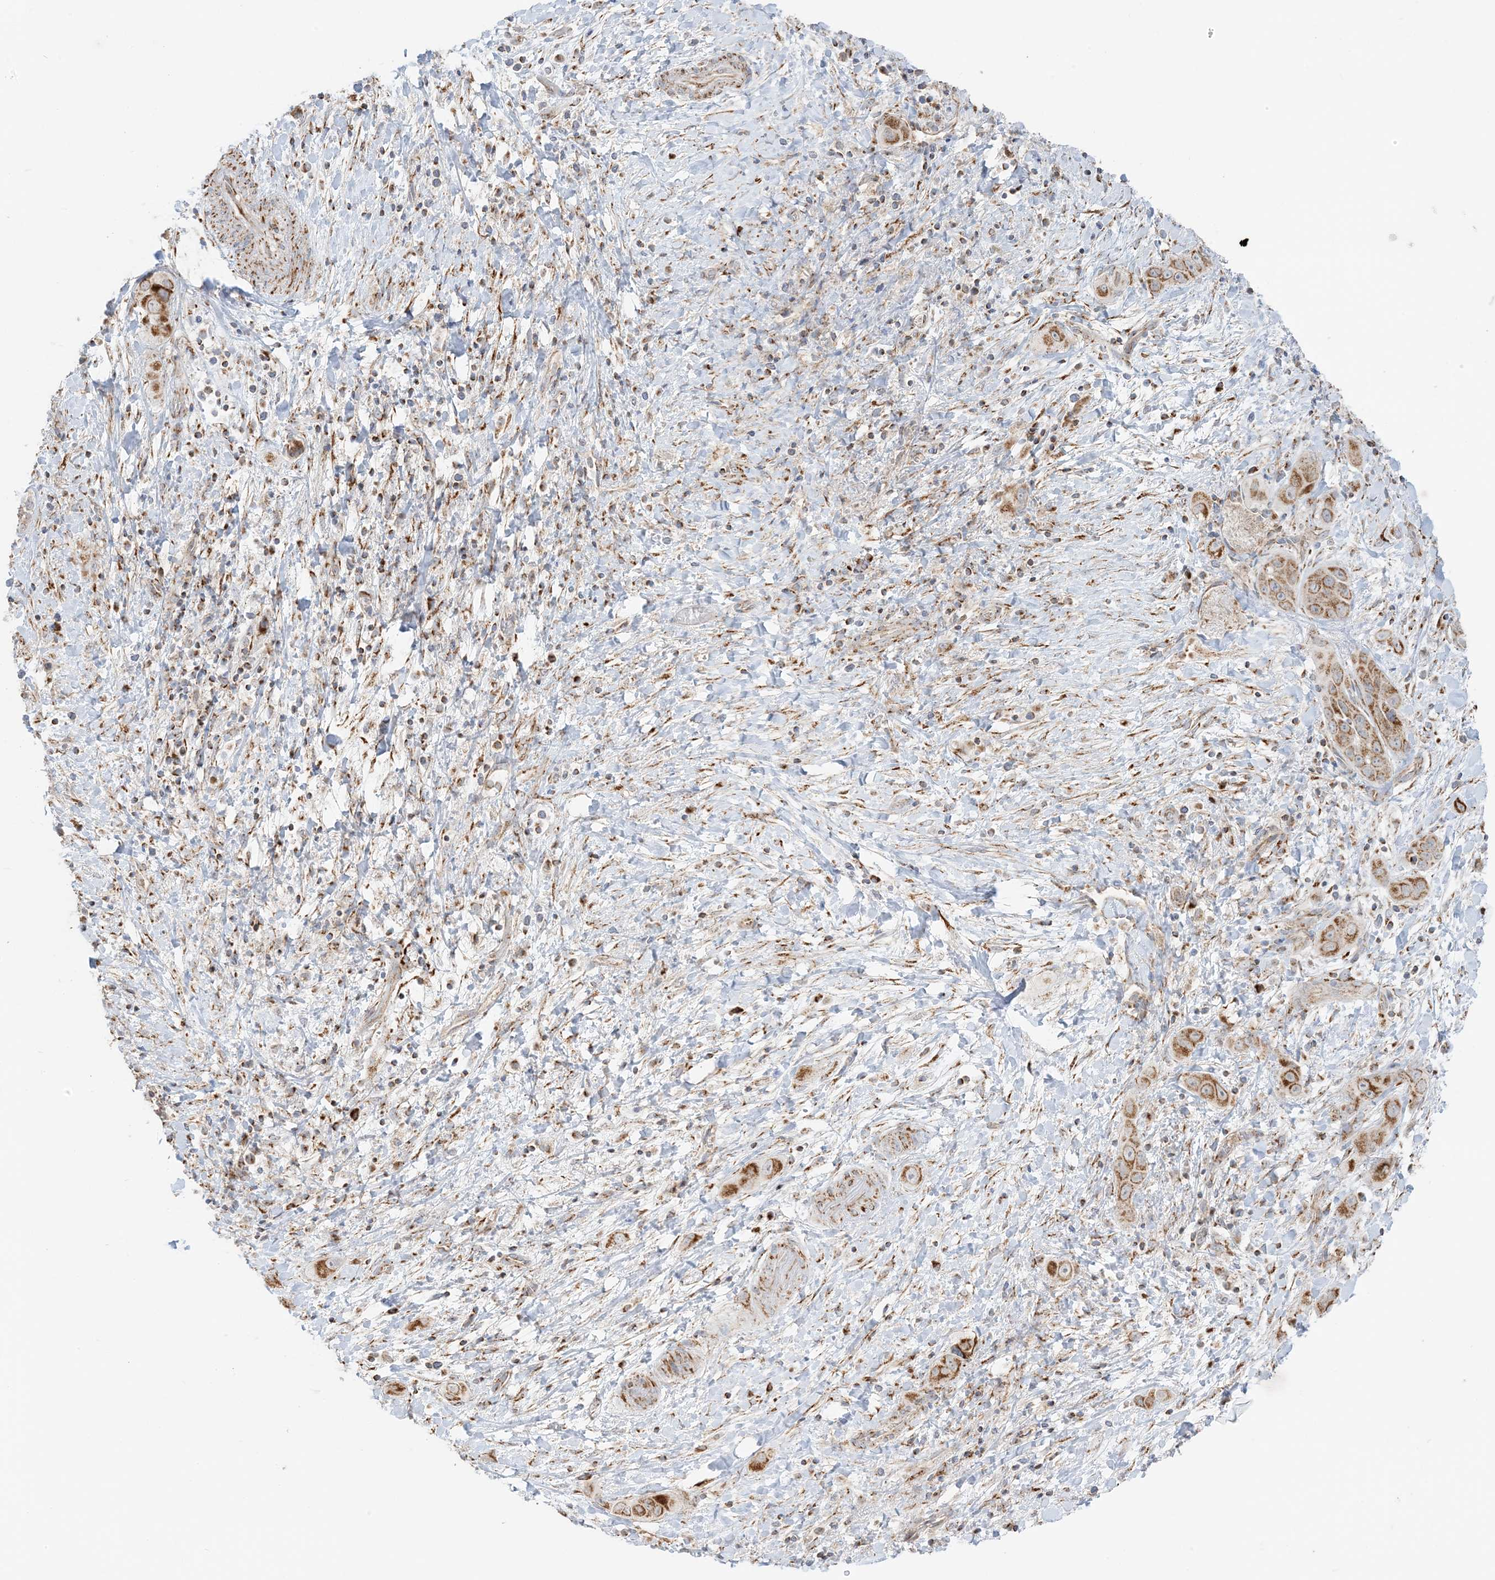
{"staining": {"intensity": "moderate", "quantity": ">75%", "location": "cytoplasmic/membranous"}, "tissue": "liver cancer", "cell_type": "Tumor cells", "image_type": "cancer", "snomed": [{"axis": "morphology", "description": "Cholangiocarcinoma"}, {"axis": "topography", "description": "Liver"}], "caption": "This micrograph exhibits cholangiocarcinoma (liver) stained with immunohistochemistry to label a protein in brown. The cytoplasmic/membranous of tumor cells show moderate positivity for the protein. Nuclei are counter-stained blue.", "gene": "SLC25A12", "patient": {"sex": "female", "age": 52}}